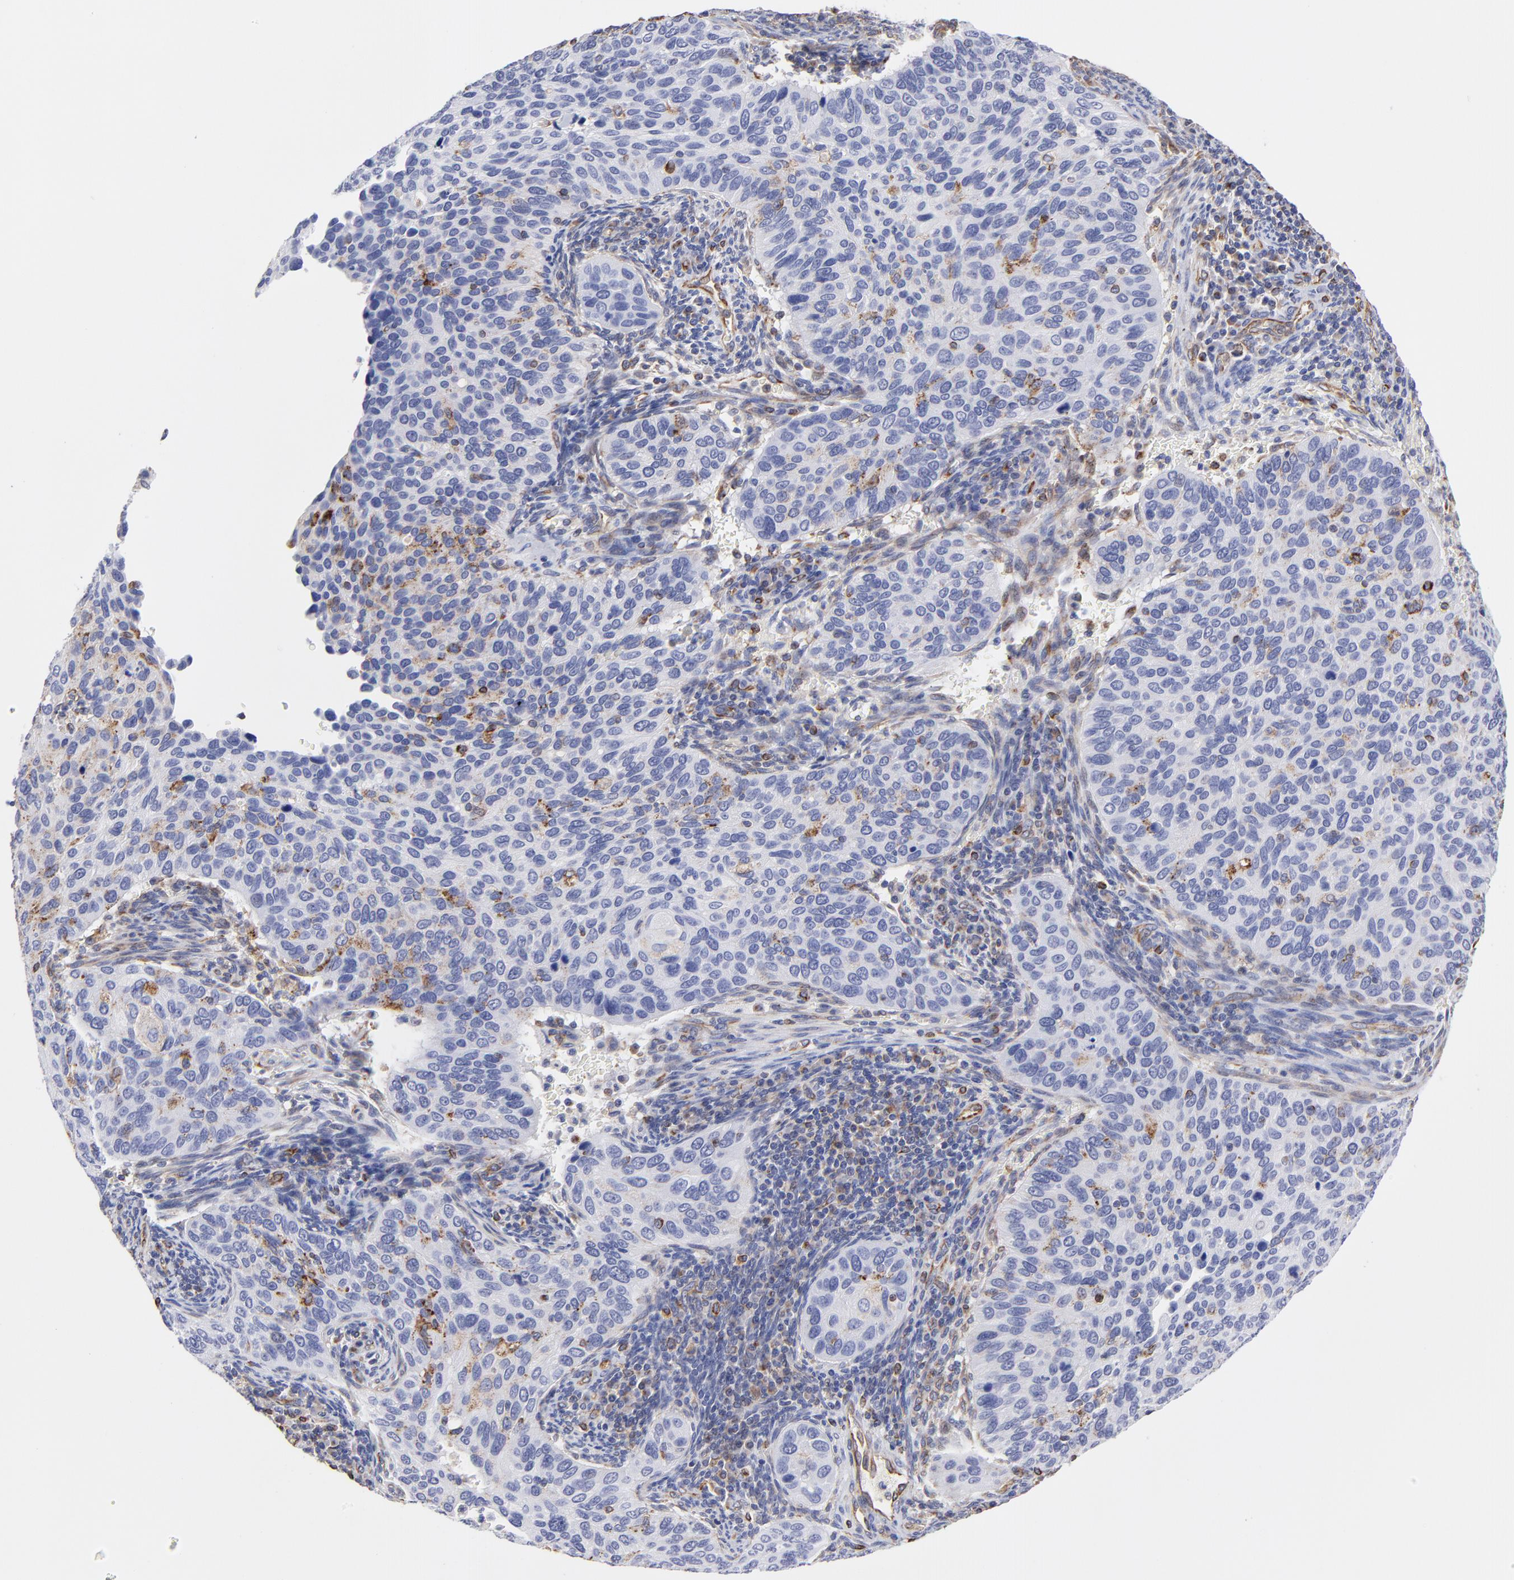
{"staining": {"intensity": "moderate", "quantity": "<25%", "location": "cytoplasmic/membranous"}, "tissue": "cervical cancer", "cell_type": "Tumor cells", "image_type": "cancer", "snomed": [{"axis": "morphology", "description": "Adenocarcinoma, NOS"}, {"axis": "topography", "description": "Cervix"}], "caption": "Brown immunohistochemical staining in human cervical cancer (adenocarcinoma) demonstrates moderate cytoplasmic/membranous staining in about <25% of tumor cells.", "gene": "COX8C", "patient": {"sex": "female", "age": 29}}